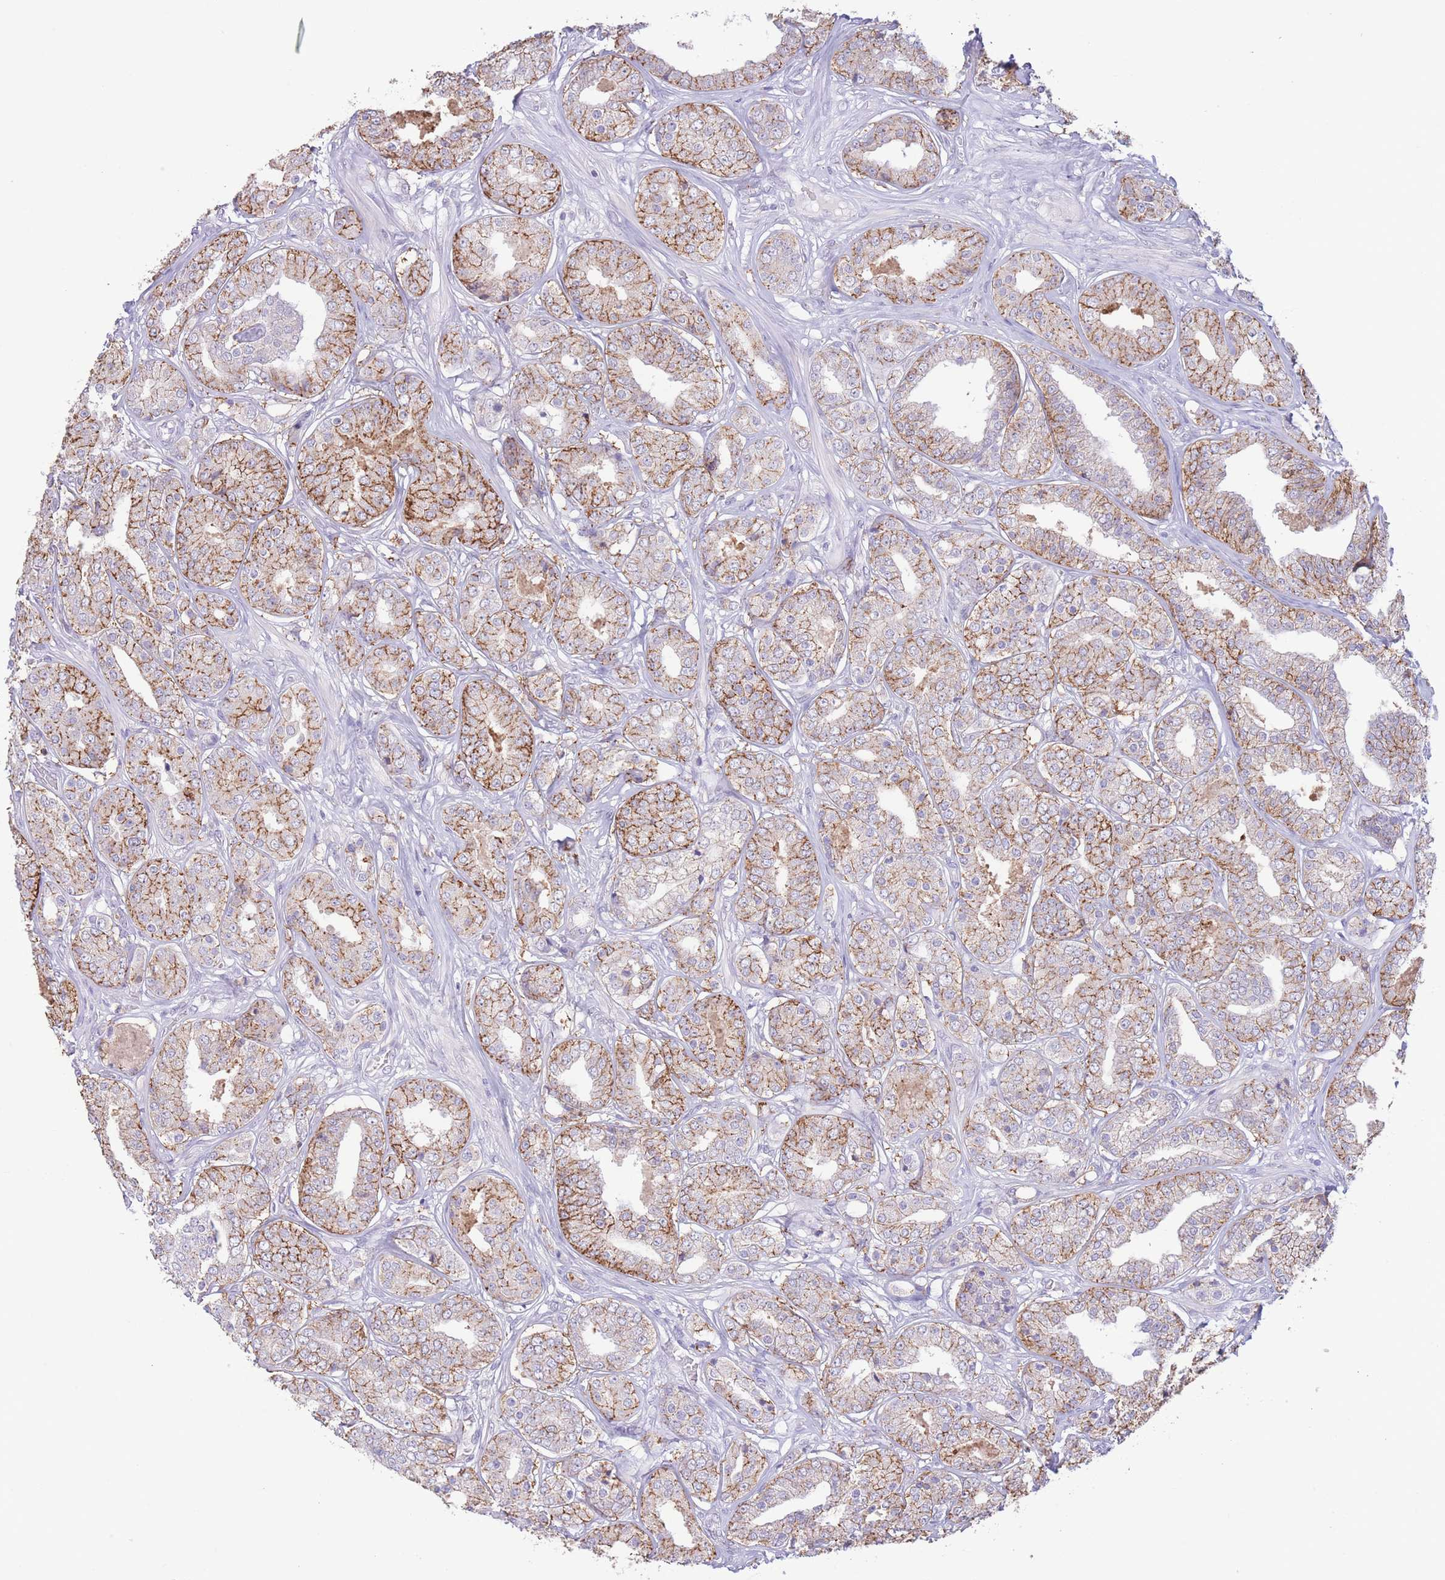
{"staining": {"intensity": "moderate", "quantity": "25%-75%", "location": "cytoplasmic/membranous"}, "tissue": "prostate cancer", "cell_type": "Tumor cells", "image_type": "cancer", "snomed": [{"axis": "morphology", "description": "Adenocarcinoma, High grade"}, {"axis": "topography", "description": "Prostate"}], "caption": "Prostate cancer (high-grade adenocarcinoma) stained for a protein (brown) reveals moderate cytoplasmic/membranous positive staining in approximately 25%-75% of tumor cells.", "gene": "LCLAT1", "patient": {"sex": "male", "age": 63}}